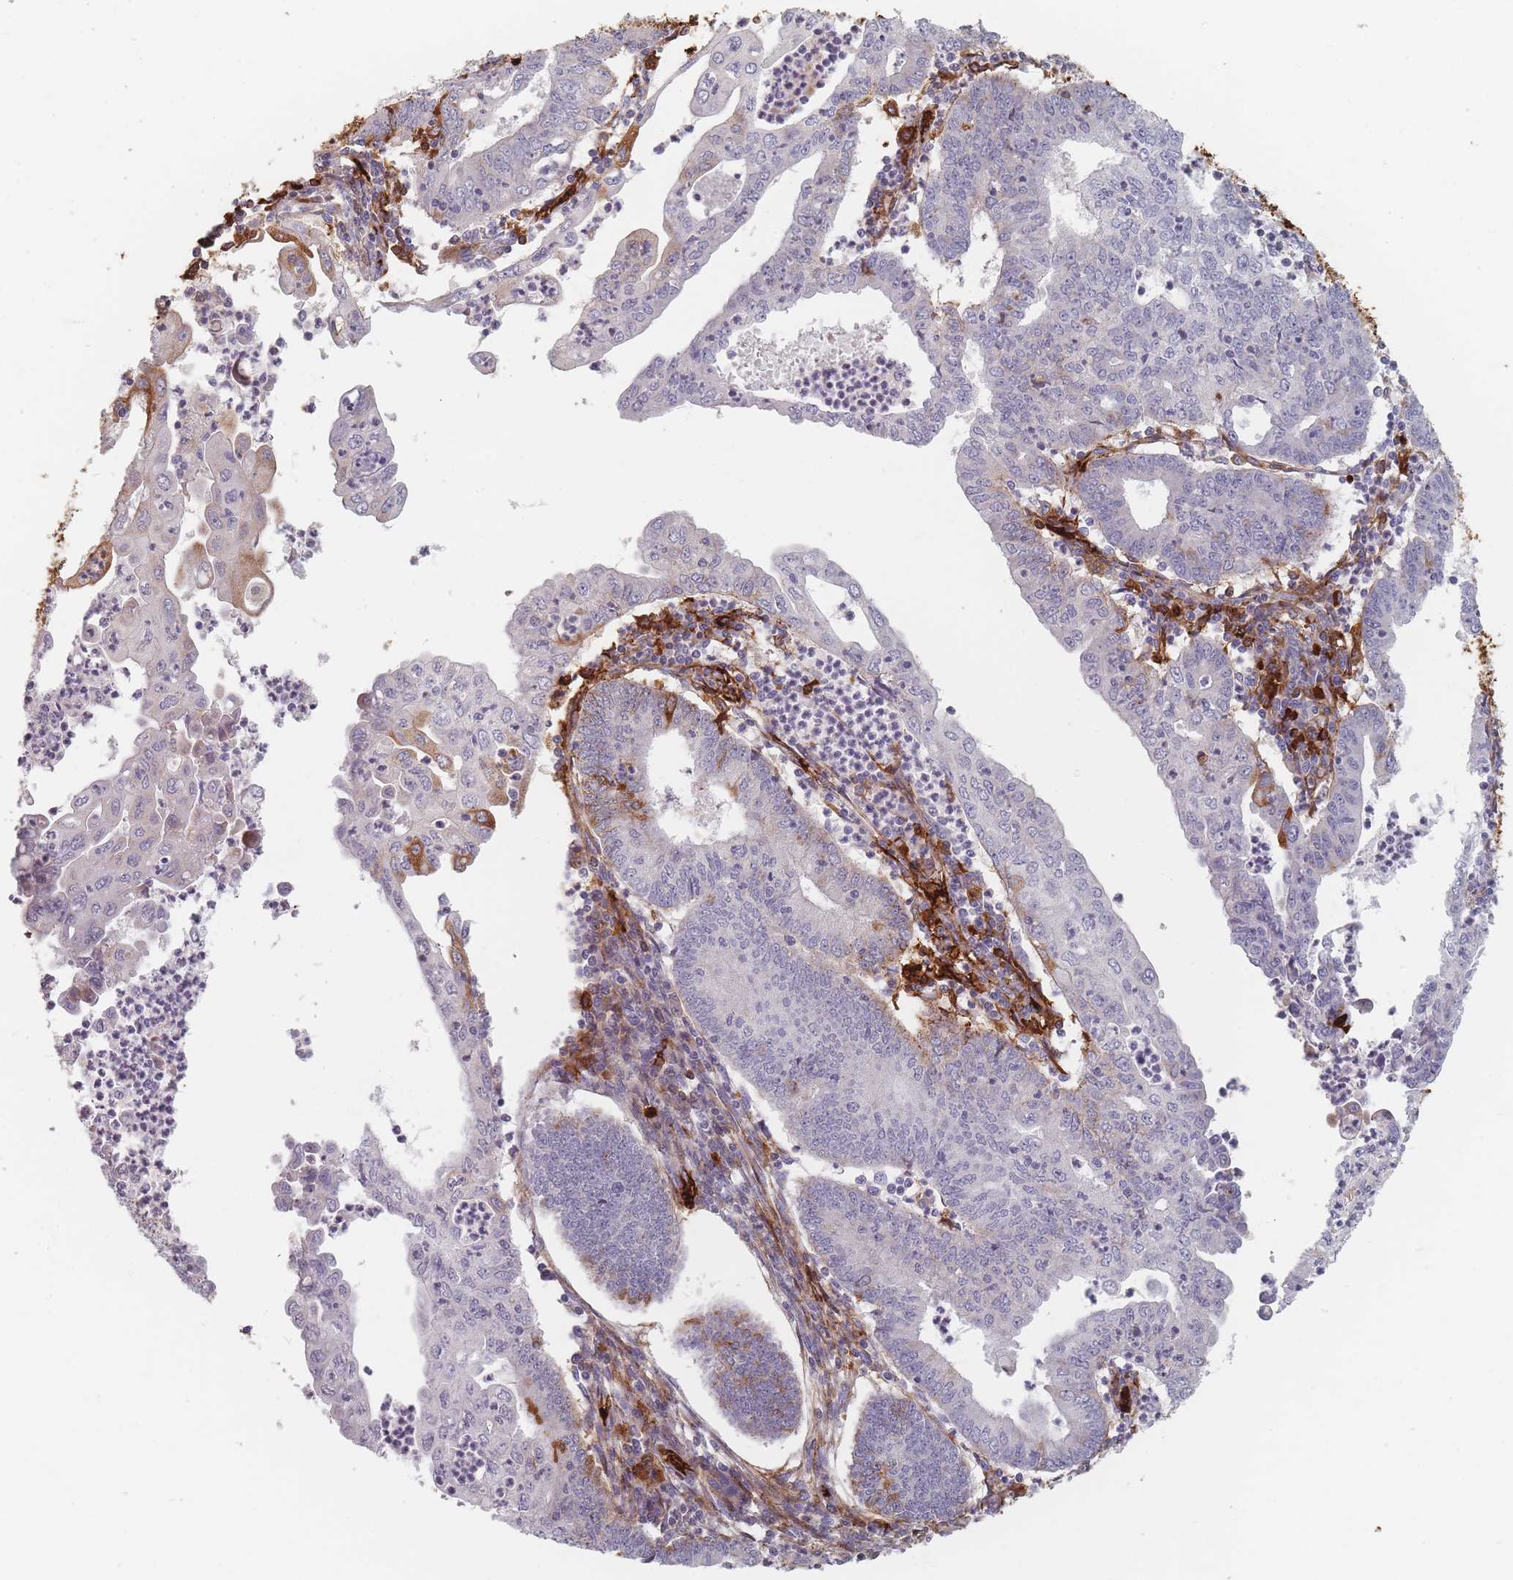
{"staining": {"intensity": "moderate", "quantity": "<25%", "location": "cytoplasmic/membranous"}, "tissue": "endometrial cancer", "cell_type": "Tumor cells", "image_type": "cancer", "snomed": [{"axis": "morphology", "description": "Adenocarcinoma, NOS"}, {"axis": "topography", "description": "Endometrium"}], "caption": "Endometrial cancer (adenocarcinoma) stained with immunohistochemistry (IHC) displays moderate cytoplasmic/membranous staining in about <25% of tumor cells.", "gene": "SLC2A6", "patient": {"sex": "female", "age": 60}}